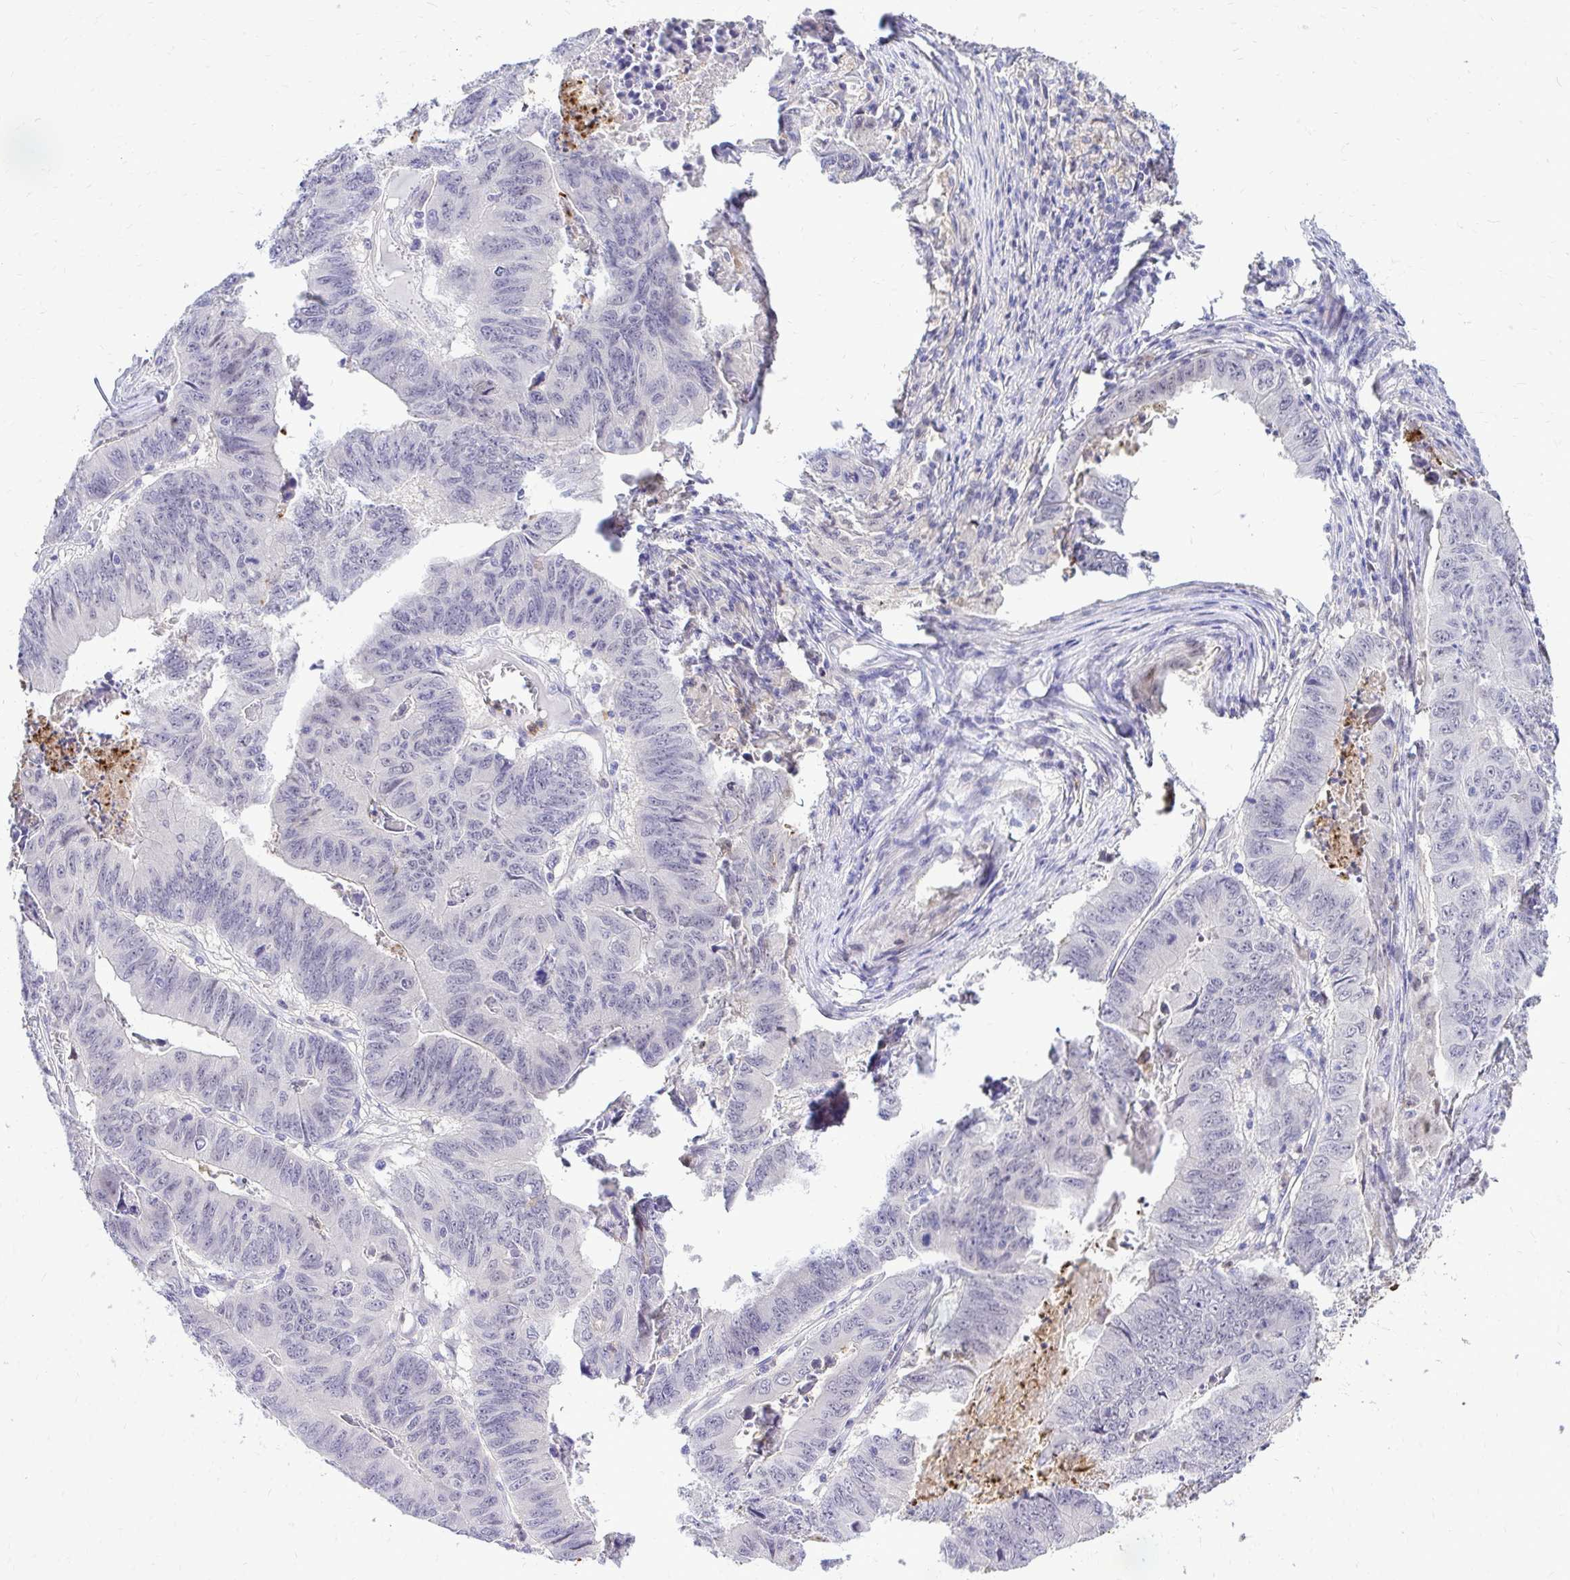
{"staining": {"intensity": "negative", "quantity": "none", "location": "none"}, "tissue": "stomach cancer", "cell_type": "Tumor cells", "image_type": "cancer", "snomed": [{"axis": "morphology", "description": "Adenocarcinoma, NOS"}, {"axis": "topography", "description": "Stomach, lower"}], "caption": "A photomicrograph of human stomach cancer (adenocarcinoma) is negative for staining in tumor cells. (DAB (3,3'-diaminobenzidine) immunohistochemistry with hematoxylin counter stain).", "gene": "ZSWIM9", "patient": {"sex": "male", "age": 77}}